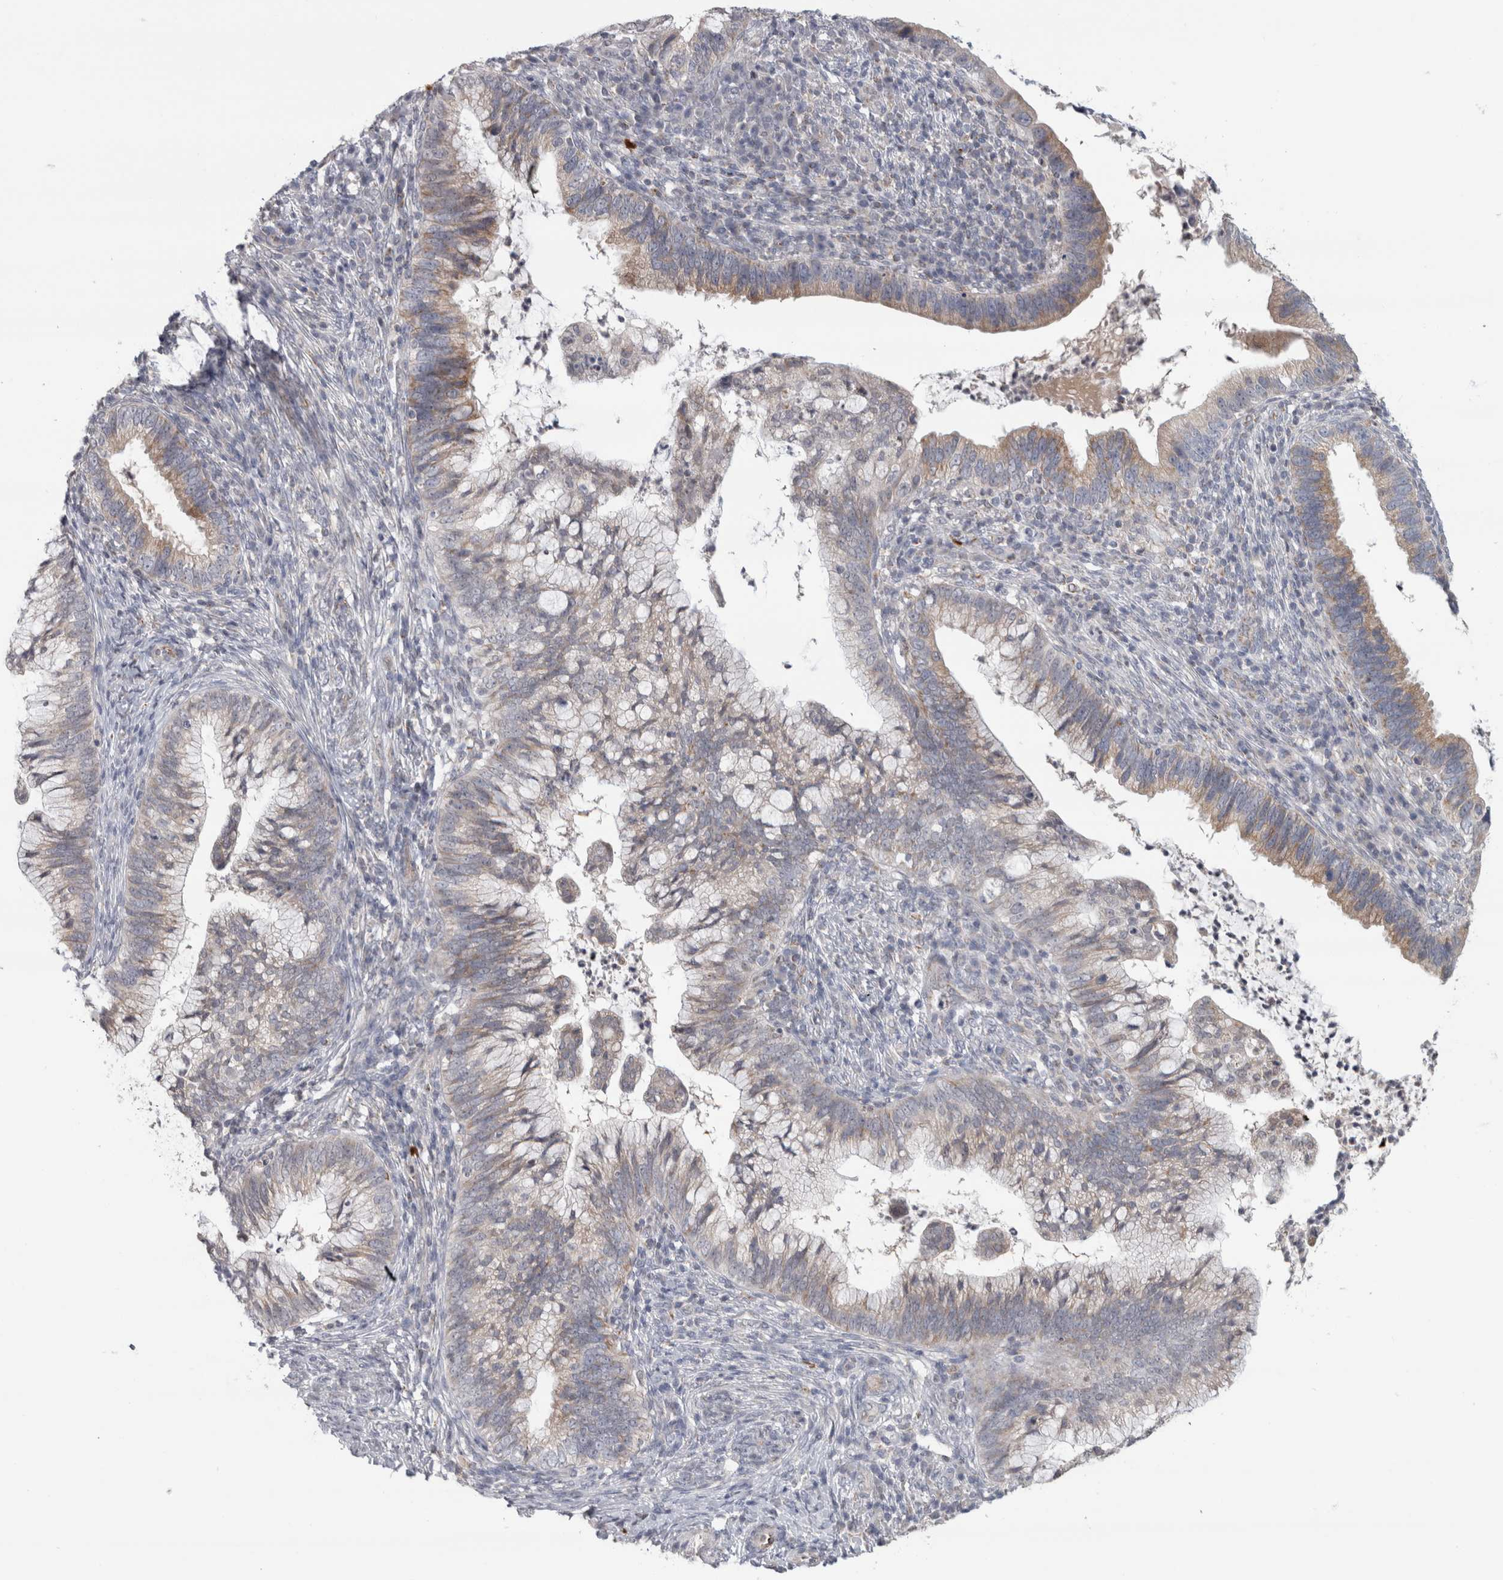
{"staining": {"intensity": "weak", "quantity": "25%-75%", "location": "cytoplasmic/membranous"}, "tissue": "cervical cancer", "cell_type": "Tumor cells", "image_type": "cancer", "snomed": [{"axis": "morphology", "description": "Adenocarcinoma, NOS"}, {"axis": "topography", "description": "Cervix"}], "caption": "DAB immunohistochemical staining of human adenocarcinoma (cervical) displays weak cytoplasmic/membranous protein expression in approximately 25%-75% of tumor cells. (DAB IHC, brown staining for protein, blue staining for nuclei).", "gene": "RAB18", "patient": {"sex": "female", "age": 36}}